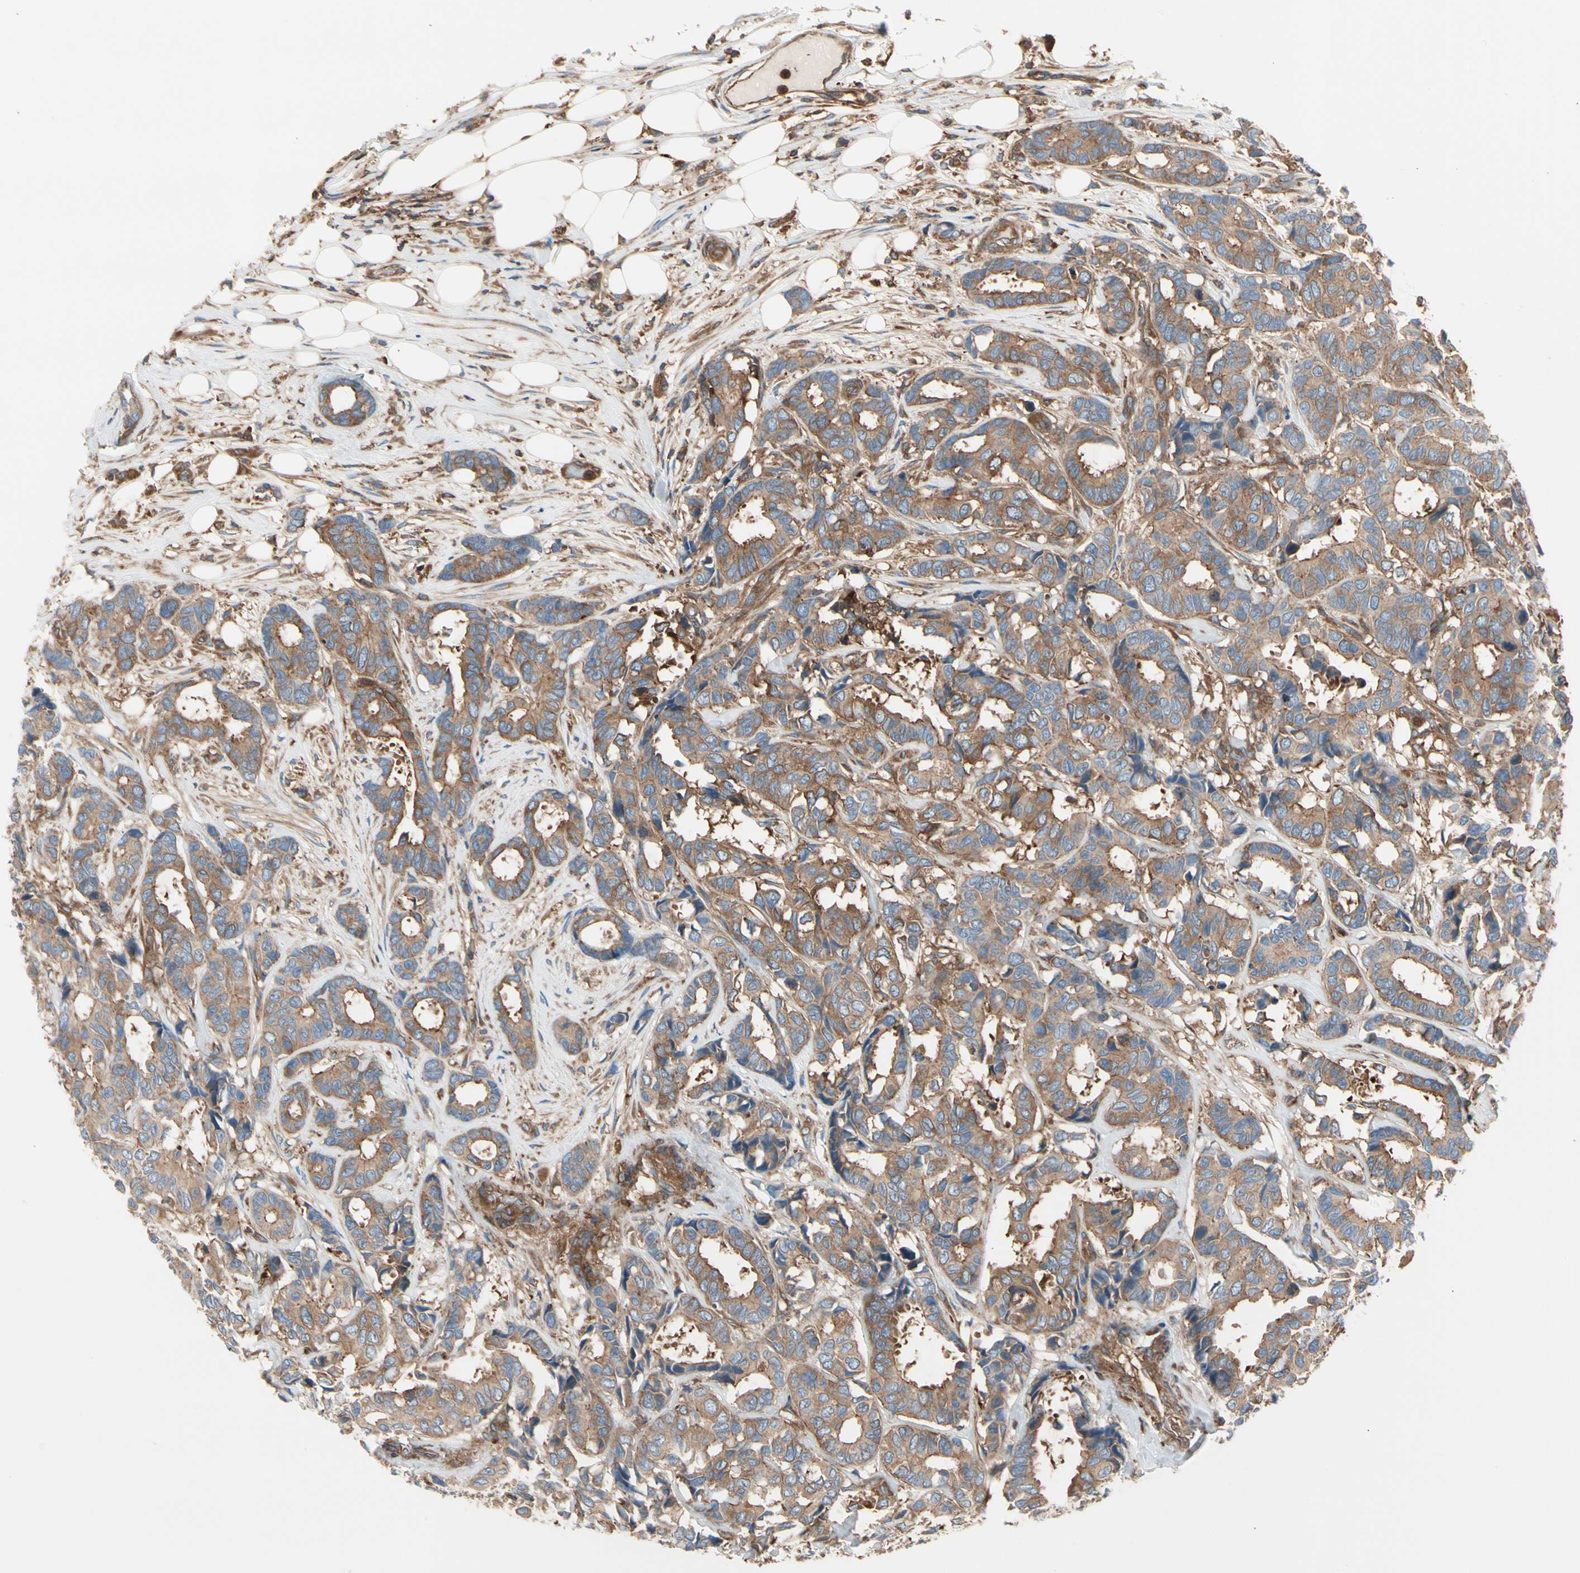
{"staining": {"intensity": "moderate", "quantity": ">75%", "location": "cytoplasmic/membranous"}, "tissue": "breast cancer", "cell_type": "Tumor cells", "image_type": "cancer", "snomed": [{"axis": "morphology", "description": "Duct carcinoma"}, {"axis": "topography", "description": "Breast"}], "caption": "Immunohistochemical staining of invasive ductal carcinoma (breast) shows medium levels of moderate cytoplasmic/membranous protein expression in approximately >75% of tumor cells.", "gene": "ROCK1", "patient": {"sex": "female", "age": 87}}